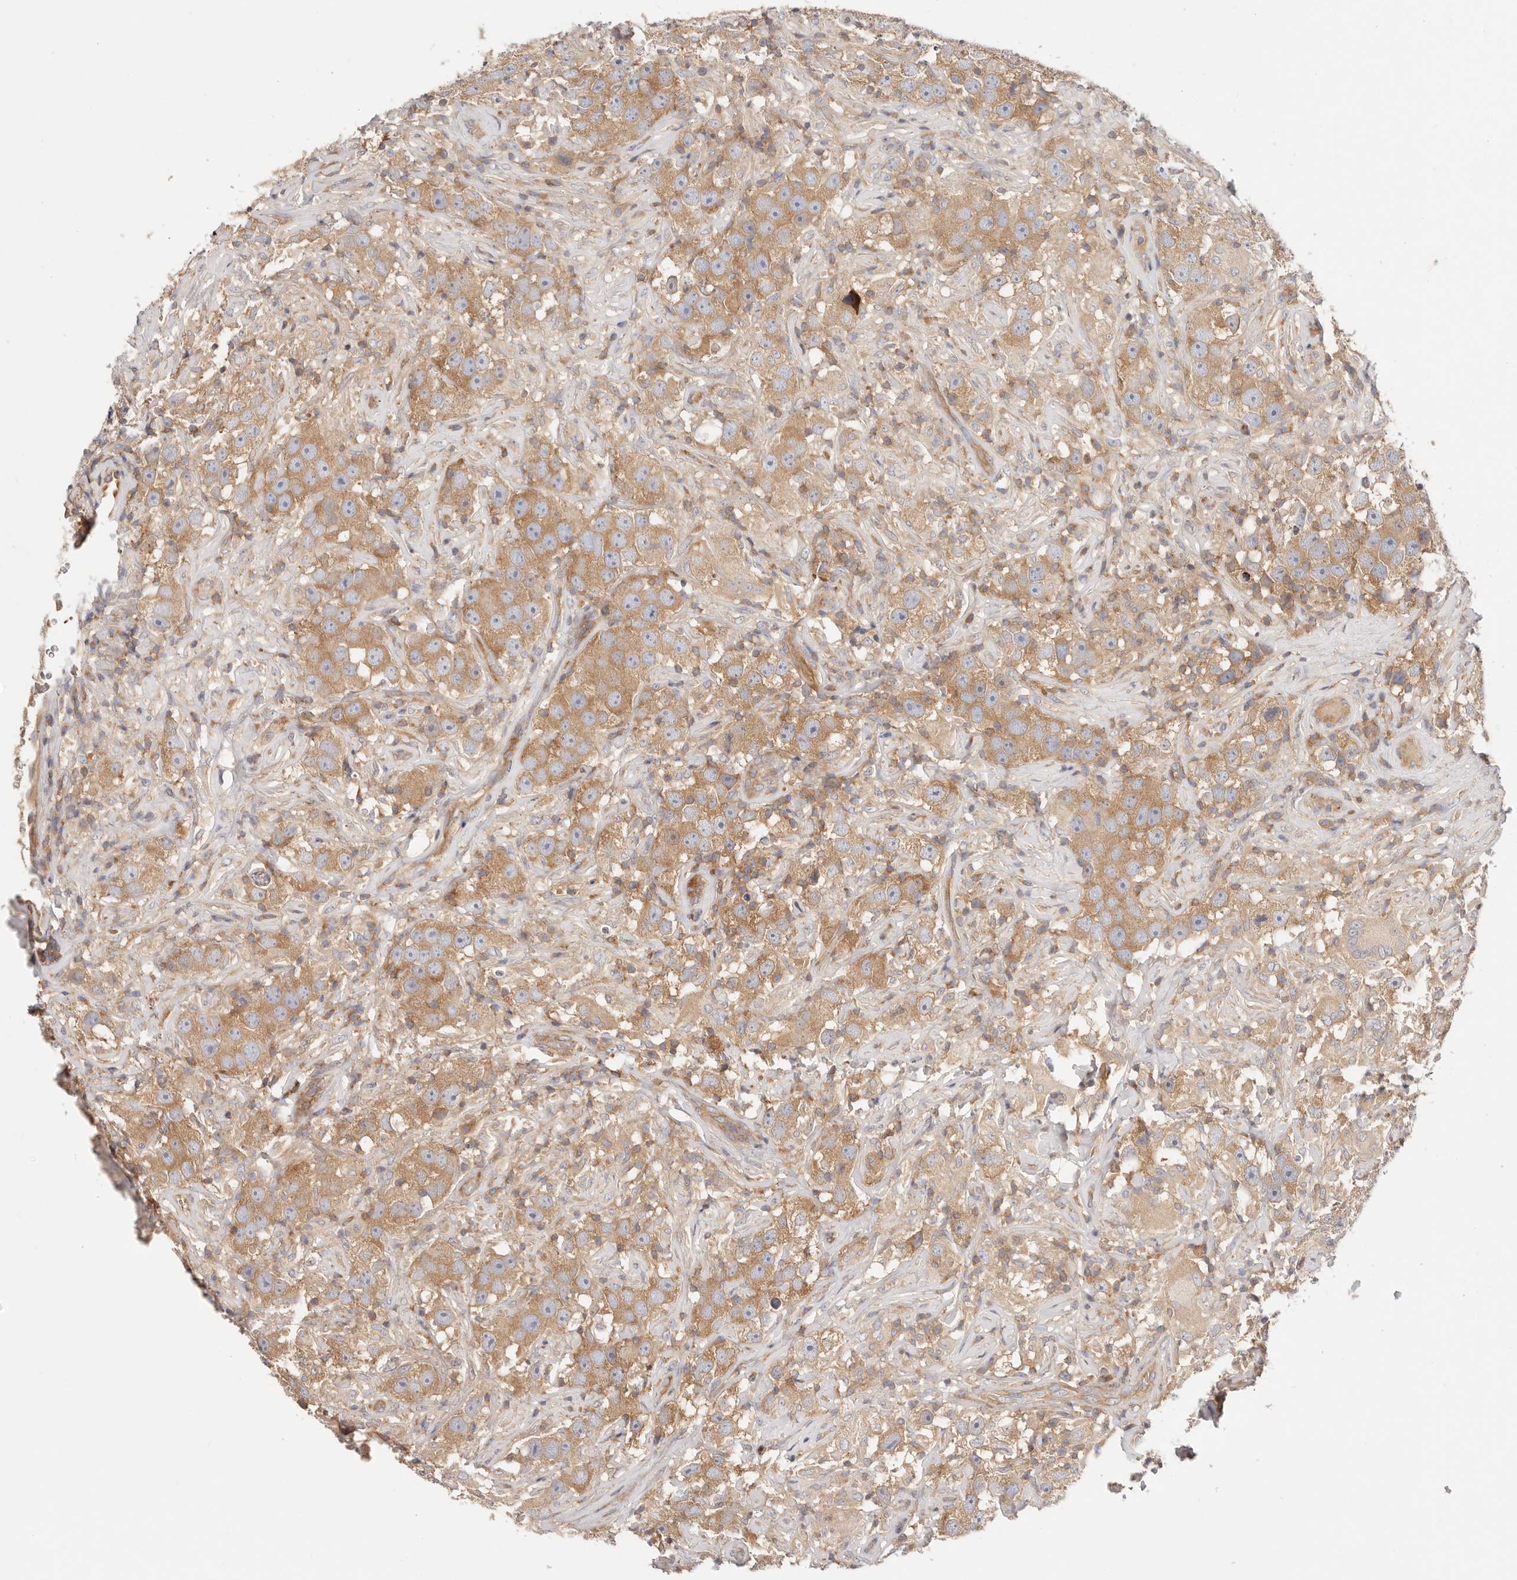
{"staining": {"intensity": "moderate", "quantity": ">75%", "location": "cytoplasmic/membranous"}, "tissue": "testis cancer", "cell_type": "Tumor cells", "image_type": "cancer", "snomed": [{"axis": "morphology", "description": "Seminoma, NOS"}, {"axis": "topography", "description": "Testis"}], "caption": "Human seminoma (testis) stained for a protein (brown) demonstrates moderate cytoplasmic/membranous positive staining in approximately >75% of tumor cells.", "gene": "KCMF1", "patient": {"sex": "male", "age": 49}}